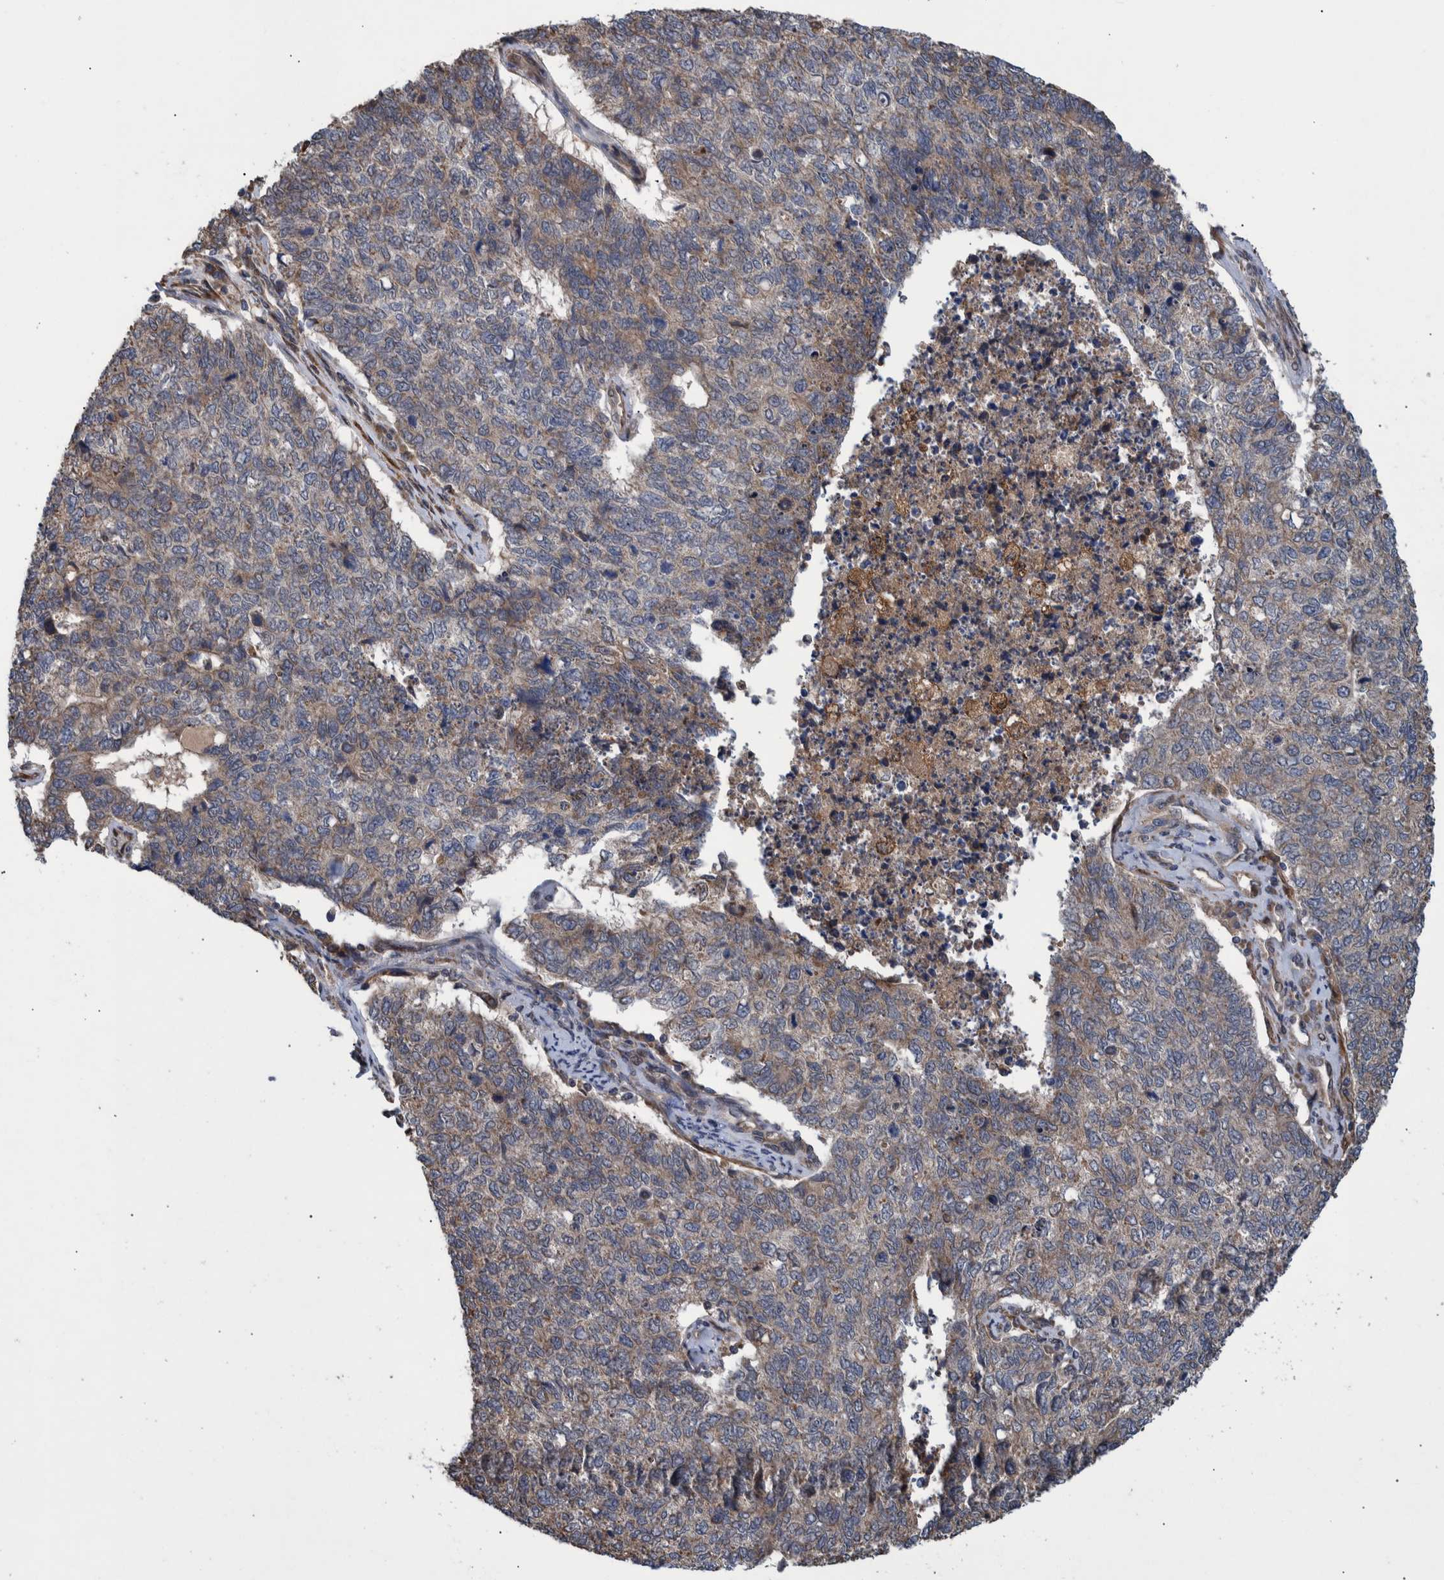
{"staining": {"intensity": "weak", "quantity": "<25%", "location": "cytoplasmic/membranous"}, "tissue": "cervical cancer", "cell_type": "Tumor cells", "image_type": "cancer", "snomed": [{"axis": "morphology", "description": "Squamous cell carcinoma, NOS"}, {"axis": "topography", "description": "Cervix"}], "caption": "A micrograph of cervical cancer (squamous cell carcinoma) stained for a protein shows no brown staining in tumor cells. (DAB (3,3'-diaminobenzidine) immunohistochemistry, high magnification).", "gene": "B3GNTL1", "patient": {"sex": "female", "age": 63}}